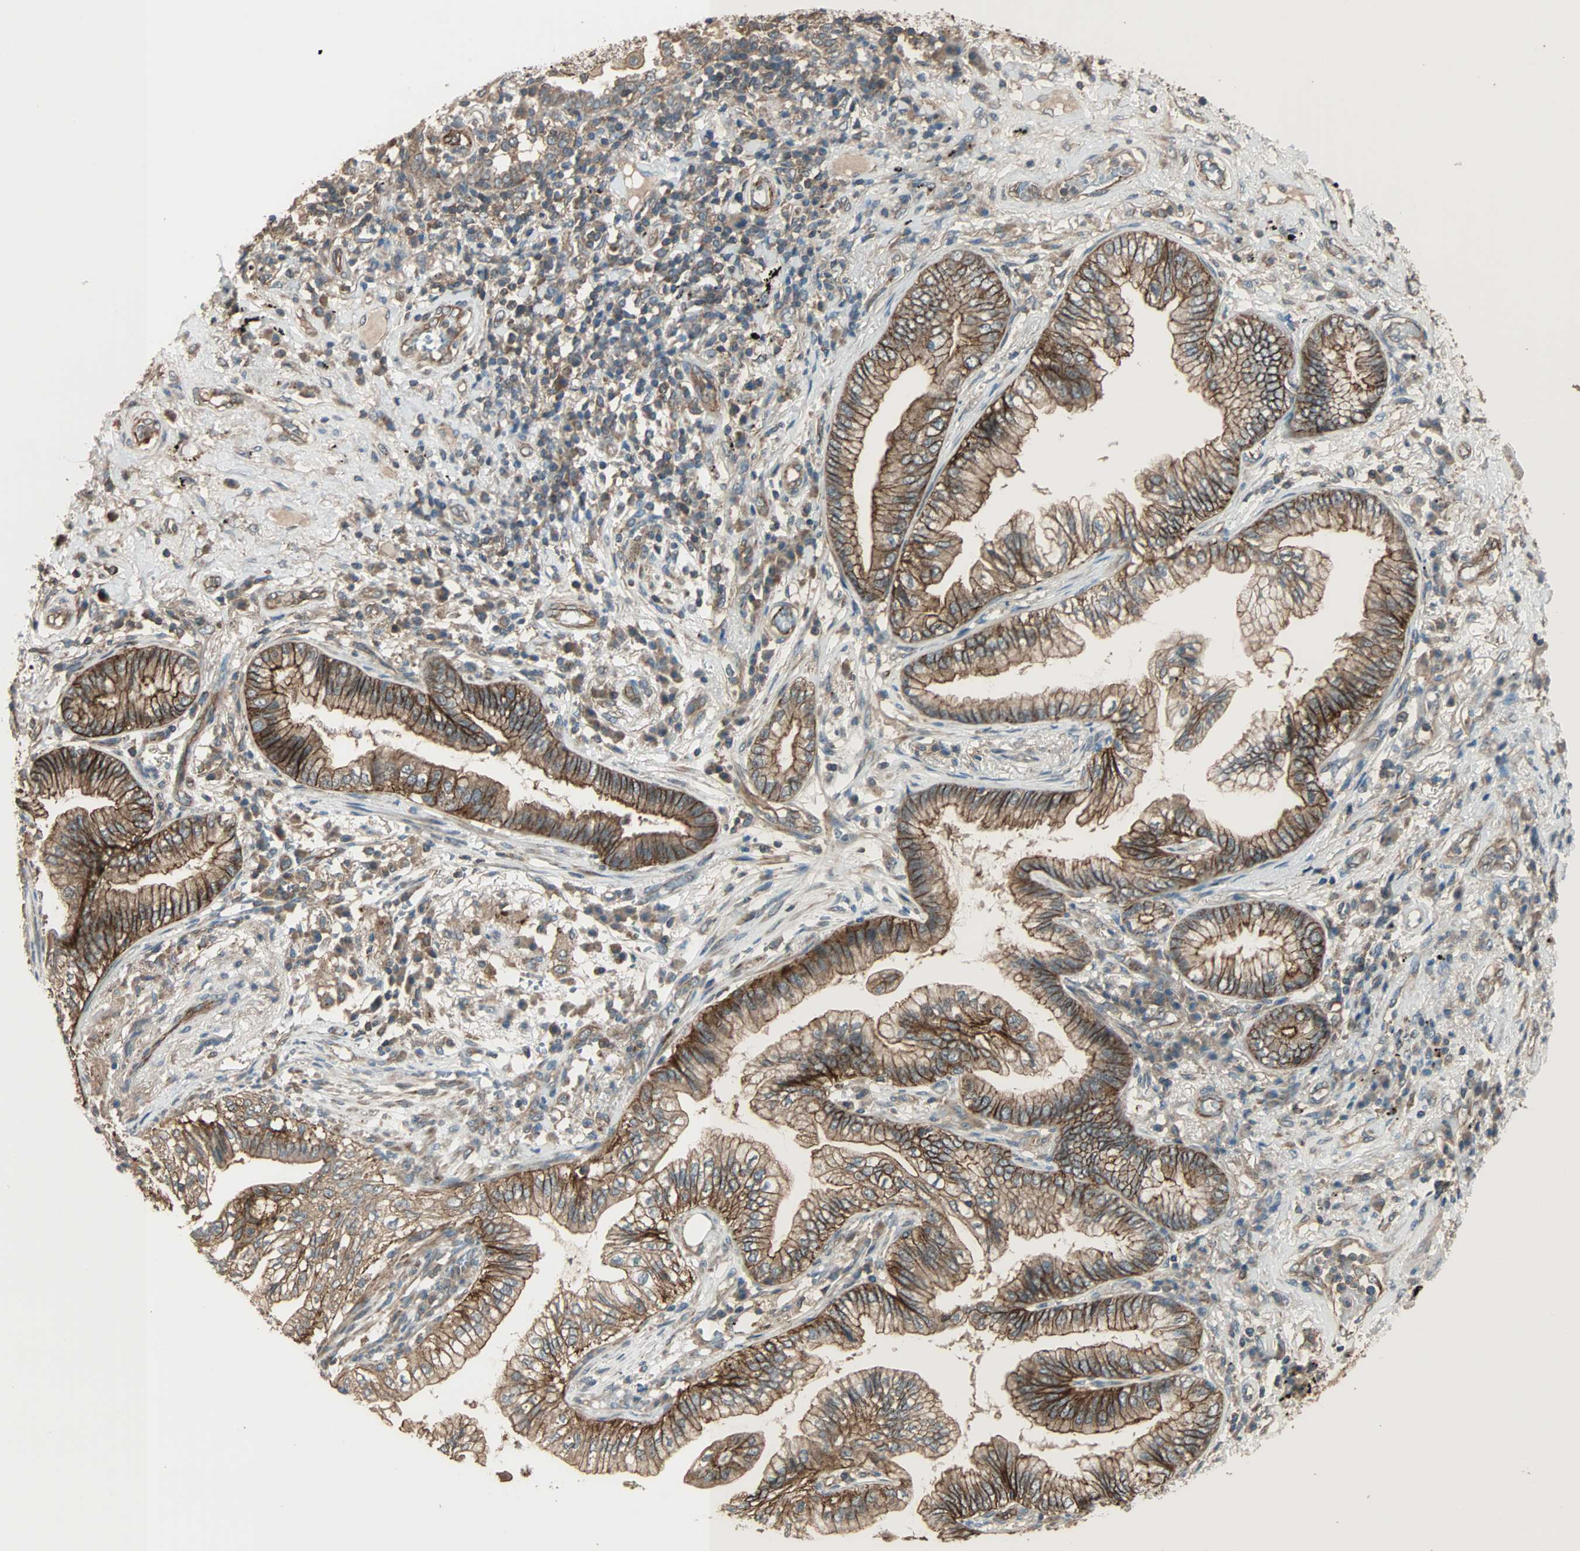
{"staining": {"intensity": "strong", "quantity": ">75%", "location": "cytoplasmic/membranous"}, "tissue": "lung cancer", "cell_type": "Tumor cells", "image_type": "cancer", "snomed": [{"axis": "morphology", "description": "Normal tissue, NOS"}, {"axis": "morphology", "description": "Adenocarcinoma, NOS"}, {"axis": "topography", "description": "Bronchus"}, {"axis": "topography", "description": "Lung"}], "caption": "Immunohistochemical staining of lung cancer (adenocarcinoma) exhibits high levels of strong cytoplasmic/membranous protein expression in approximately >75% of tumor cells.", "gene": "MAP3K21", "patient": {"sex": "female", "age": 70}}